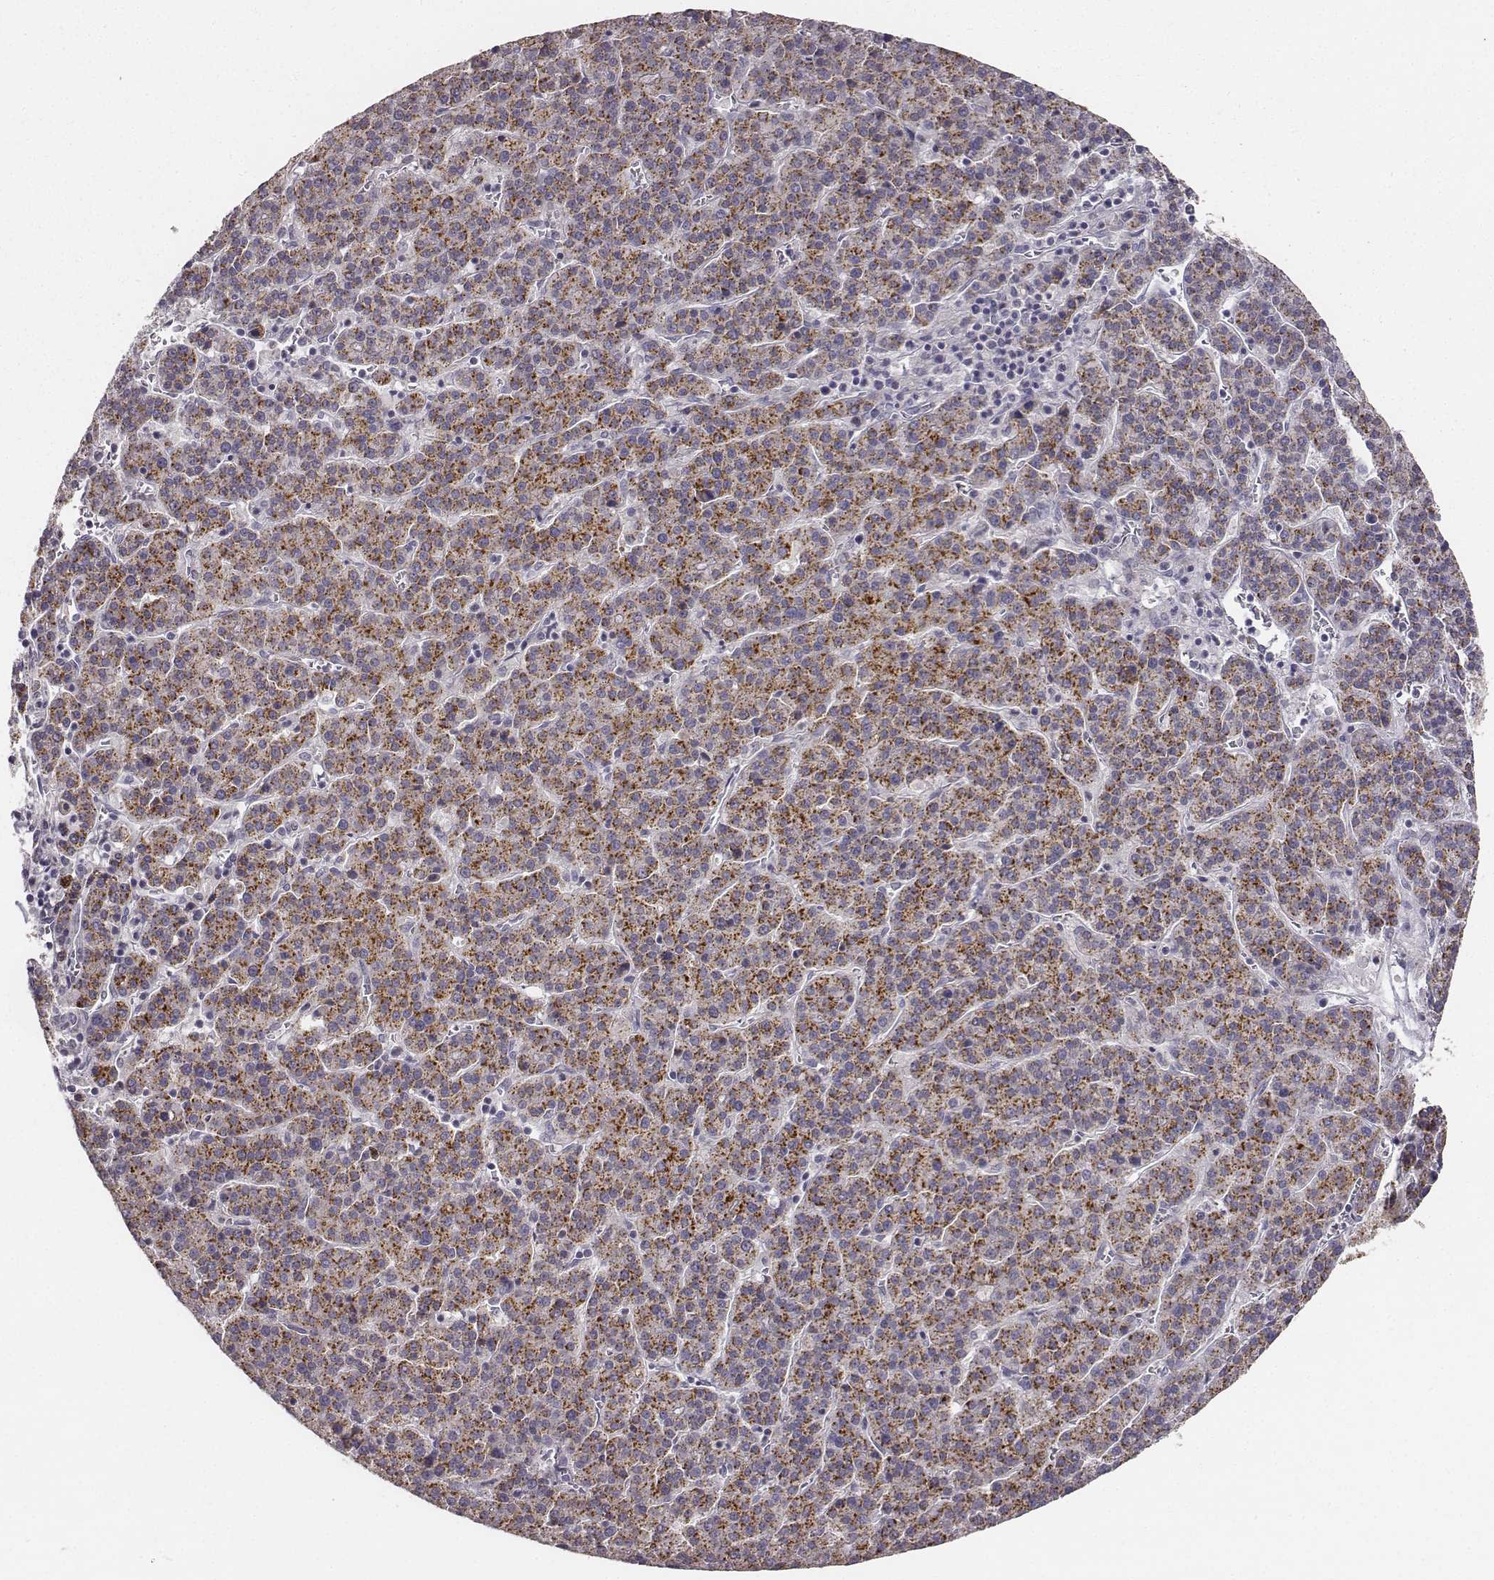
{"staining": {"intensity": "strong", "quantity": ">75%", "location": "cytoplasmic/membranous"}, "tissue": "liver cancer", "cell_type": "Tumor cells", "image_type": "cancer", "snomed": [{"axis": "morphology", "description": "Carcinoma, Hepatocellular, NOS"}, {"axis": "topography", "description": "Liver"}], "caption": "Strong cytoplasmic/membranous protein staining is present in about >75% of tumor cells in hepatocellular carcinoma (liver). The staining was performed using DAB, with brown indicating positive protein expression. Nuclei are stained blue with hematoxylin.", "gene": "ABCD3", "patient": {"sex": "female", "age": 58}}